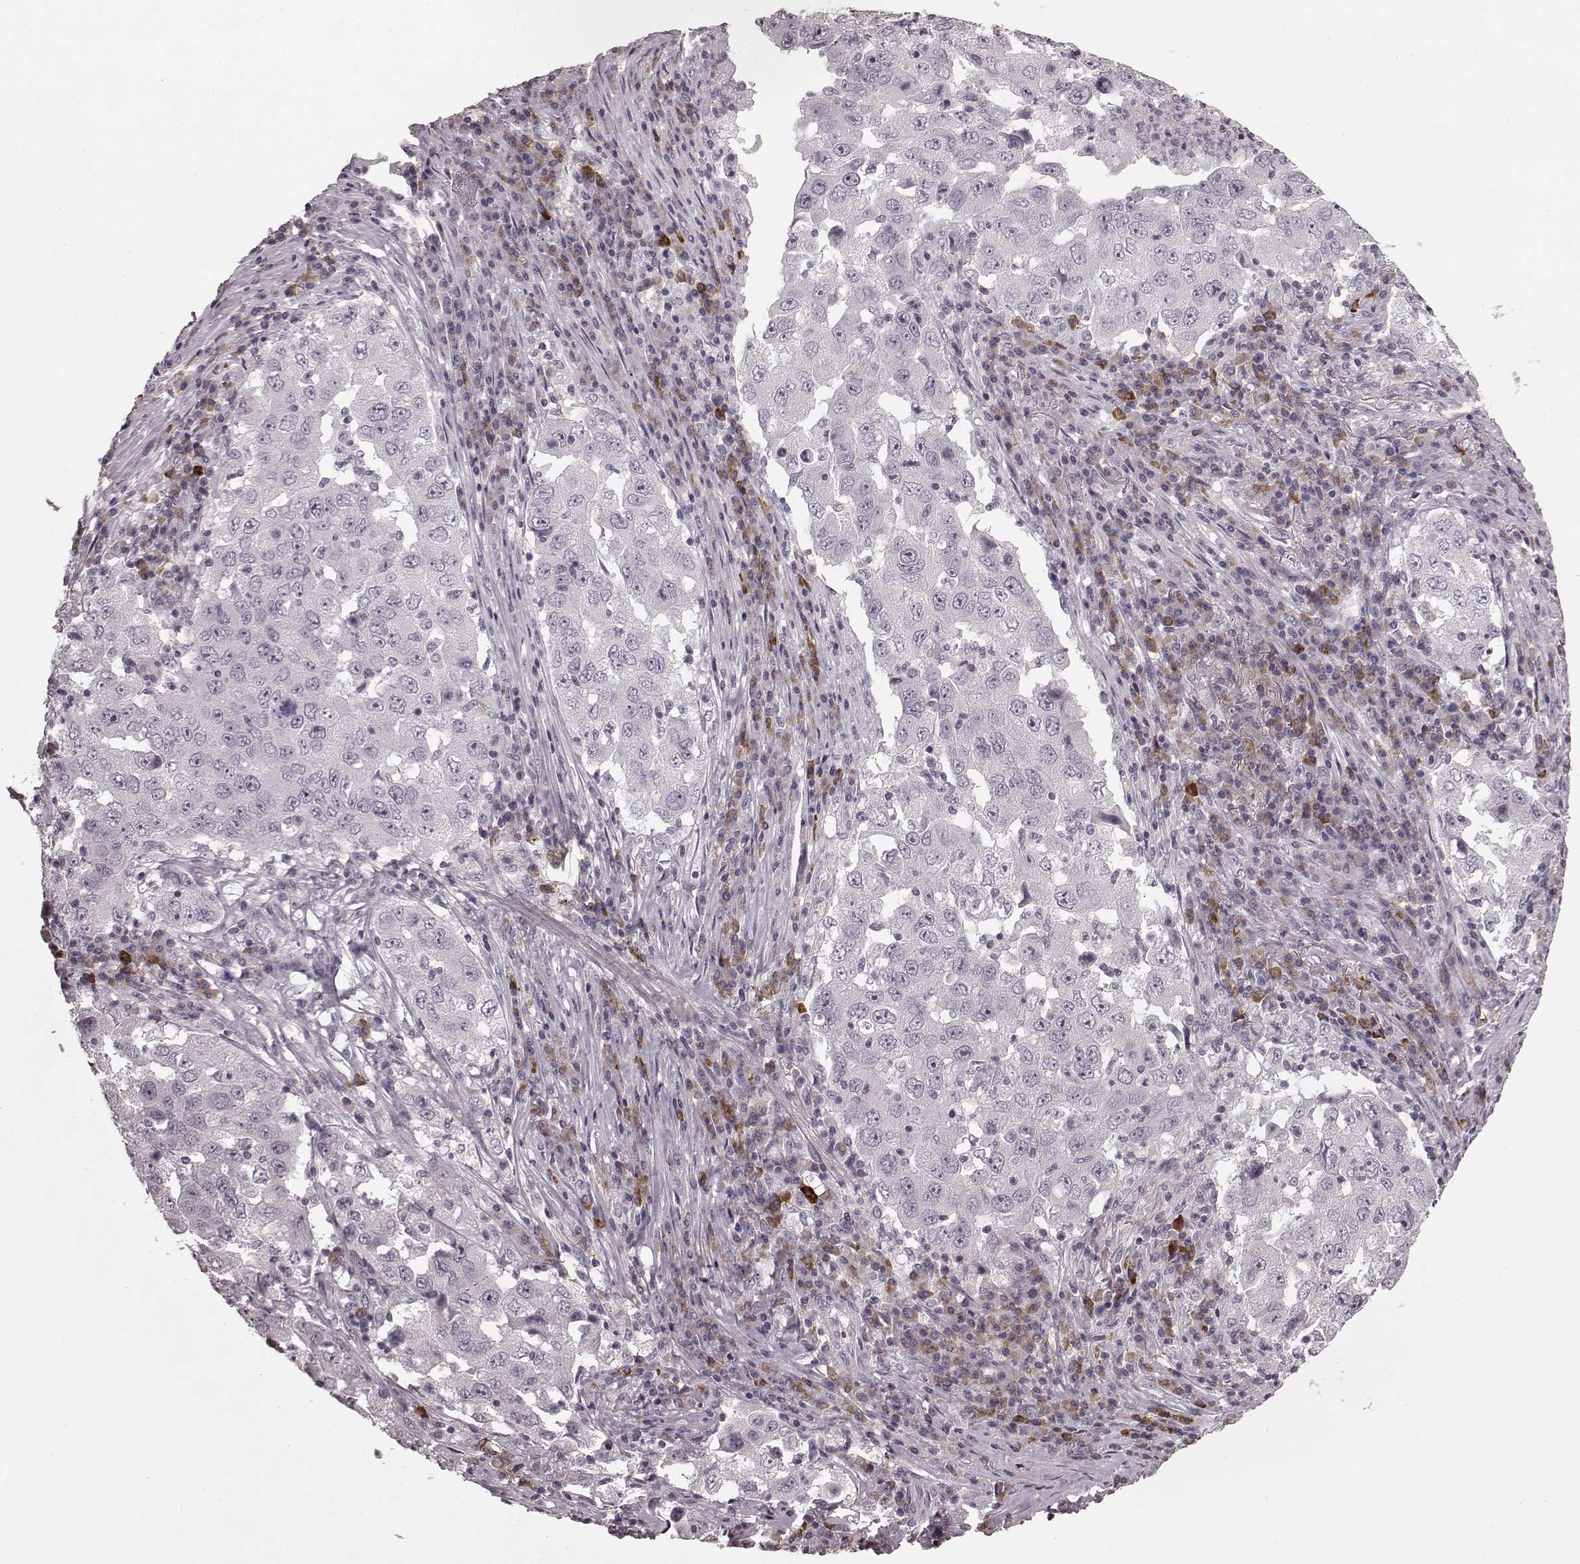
{"staining": {"intensity": "negative", "quantity": "none", "location": "none"}, "tissue": "lung cancer", "cell_type": "Tumor cells", "image_type": "cancer", "snomed": [{"axis": "morphology", "description": "Adenocarcinoma, NOS"}, {"axis": "topography", "description": "Lung"}], "caption": "Human lung cancer stained for a protein using IHC exhibits no expression in tumor cells.", "gene": "CD28", "patient": {"sex": "male", "age": 73}}